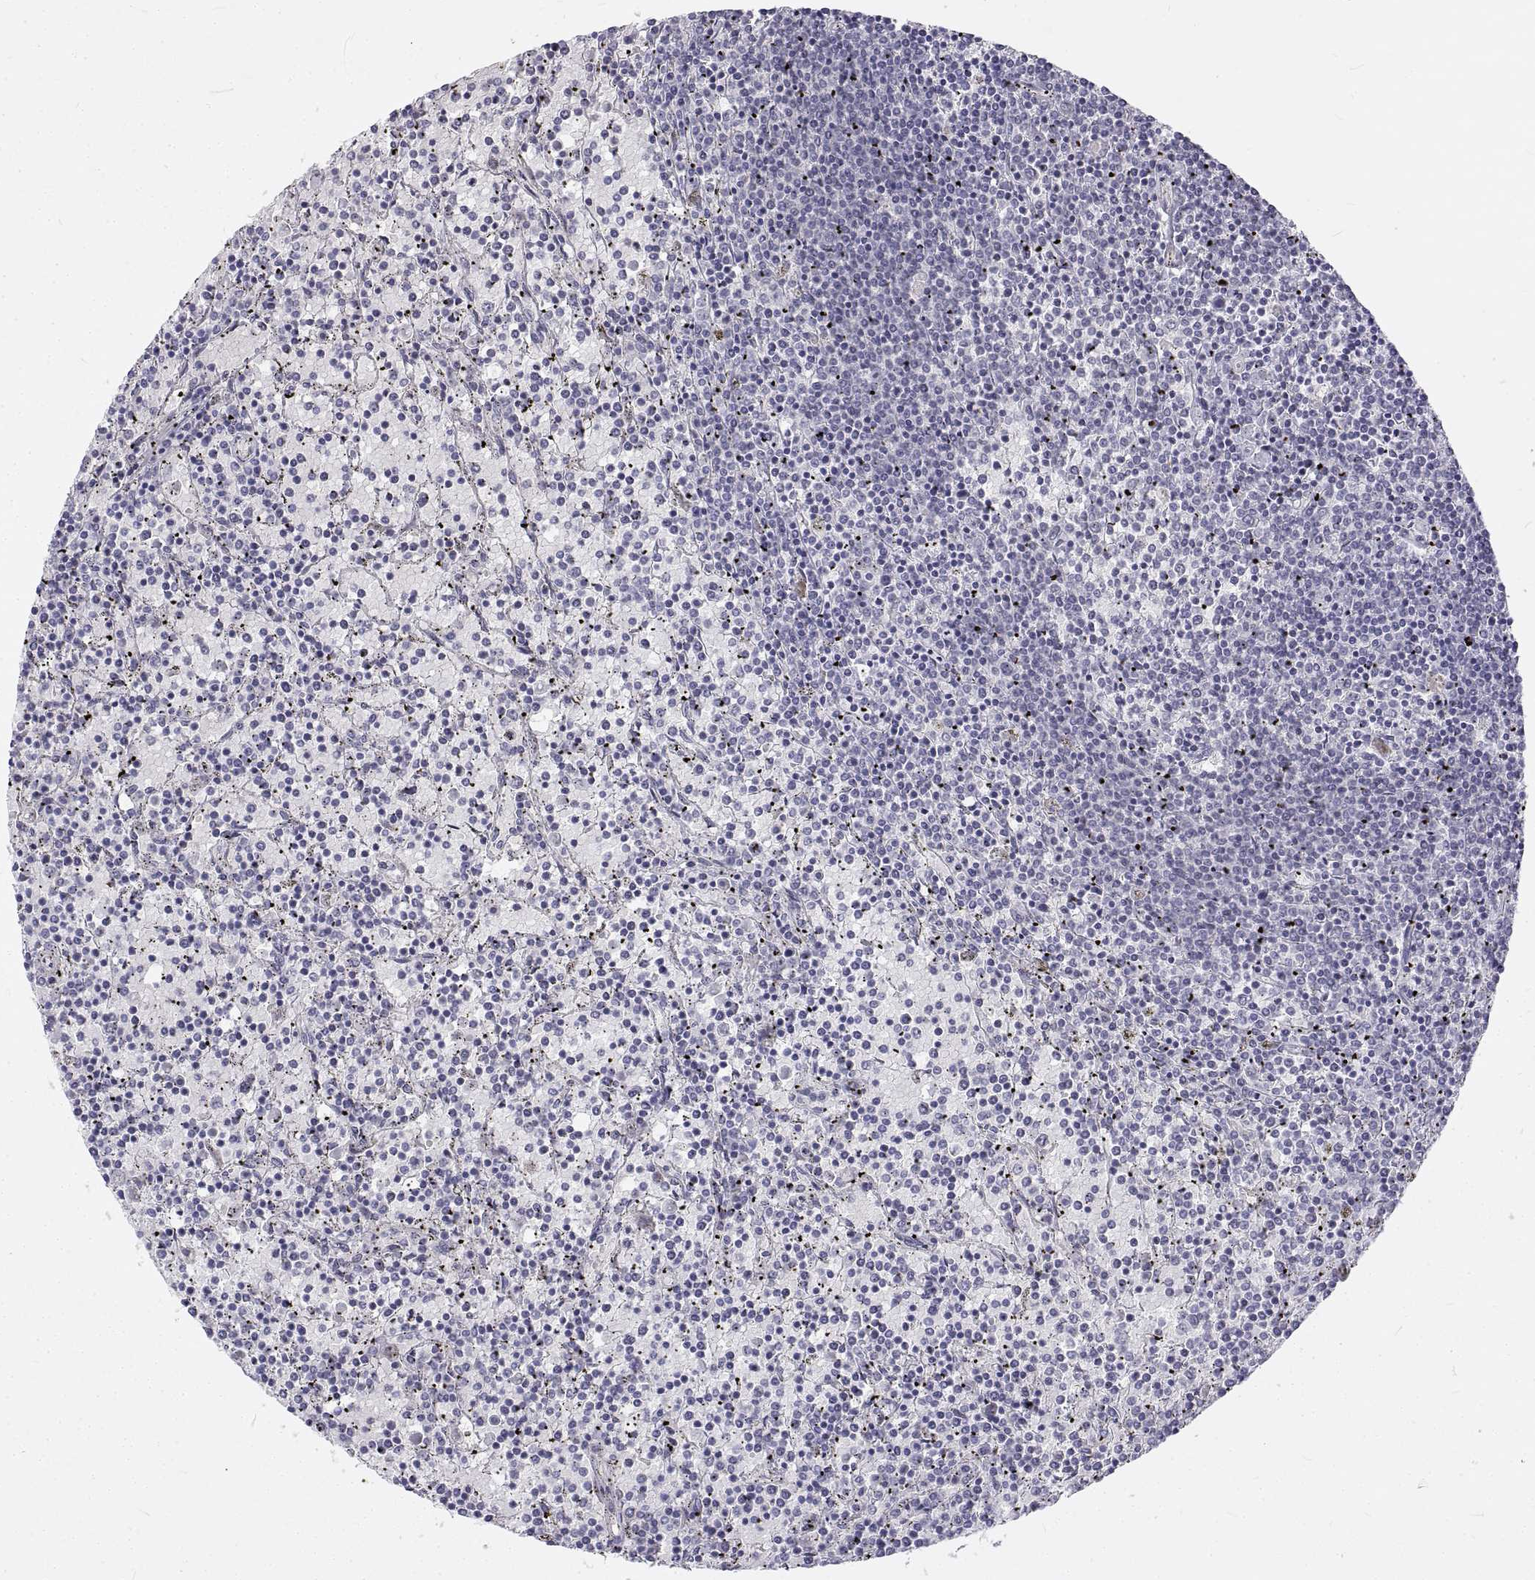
{"staining": {"intensity": "negative", "quantity": "none", "location": "none"}, "tissue": "lymphoma", "cell_type": "Tumor cells", "image_type": "cancer", "snomed": [{"axis": "morphology", "description": "Malignant lymphoma, non-Hodgkin's type, Low grade"}, {"axis": "topography", "description": "Spleen"}], "caption": "Protein analysis of low-grade malignant lymphoma, non-Hodgkin's type reveals no significant staining in tumor cells.", "gene": "ANO2", "patient": {"sex": "female", "age": 77}}